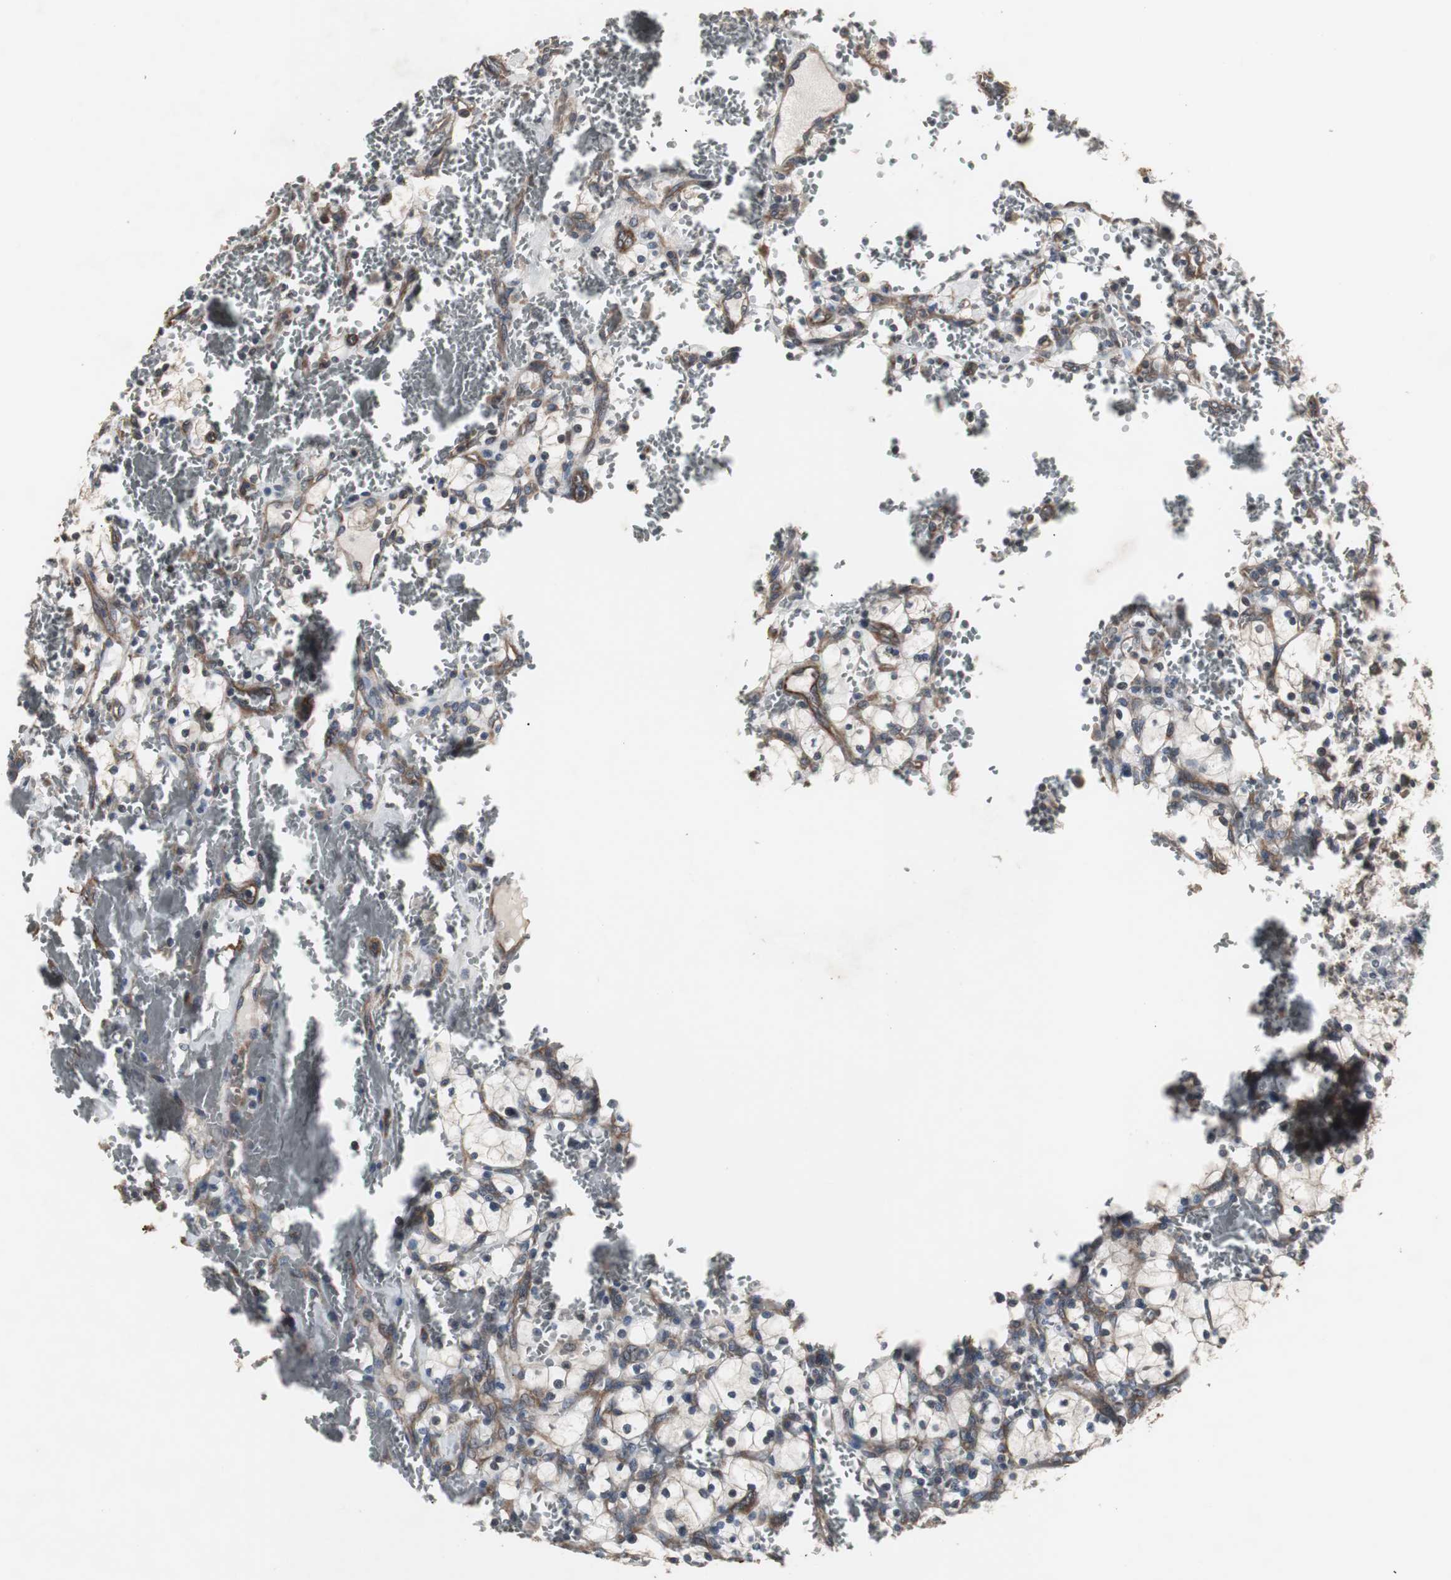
{"staining": {"intensity": "negative", "quantity": "none", "location": "none"}, "tissue": "renal cancer", "cell_type": "Tumor cells", "image_type": "cancer", "snomed": [{"axis": "morphology", "description": "Adenocarcinoma, NOS"}, {"axis": "topography", "description": "Kidney"}], "caption": "Tumor cells show no significant protein expression in renal cancer. (DAB (3,3'-diaminobenzidine) immunohistochemistry with hematoxylin counter stain).", "gene": "ATP2B2", "patient": {"sex": "female", "age": 83}}